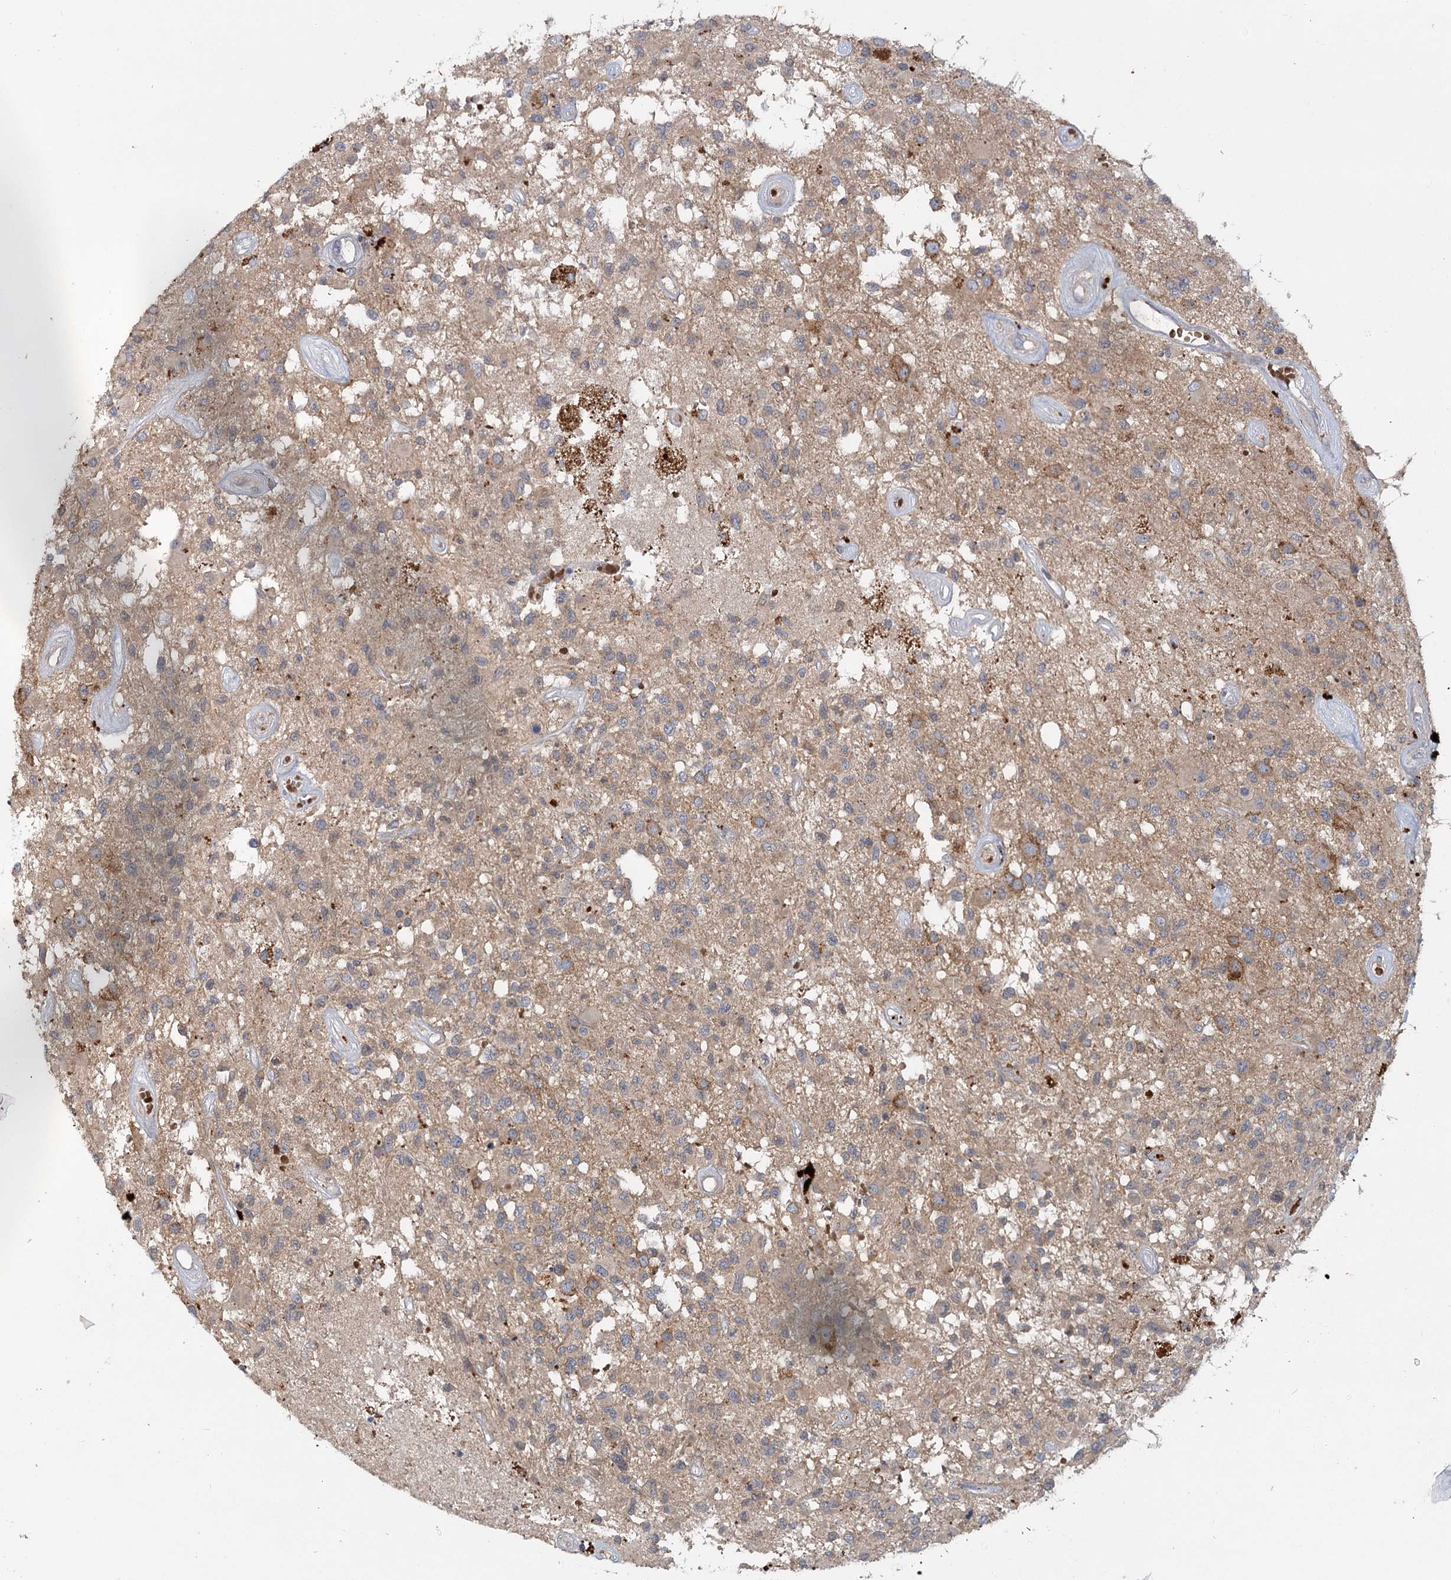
{"staining": {"intensity": "moderate", "quantity": "<25%", "location": "cytoplasmic/membranous"}, "tissue": "glioma", "cell_type": "Tumor cells", "image_type": "cancer", "snomed": [{"axis": "morphology", "description": "Glioma, malignant, High grade"}, {"axis": "morphology", "description": "Glioblastoma, NOS"}, {"axis": "topography", "description": "Brain"}], "caption": "The immunohistochemical stain shows moderate cytoplasmic/membranous positivity in tumor cells of glioma tissue.", "gene": "PYROXD2", "patient": {"sex": "male", "age": 60}}